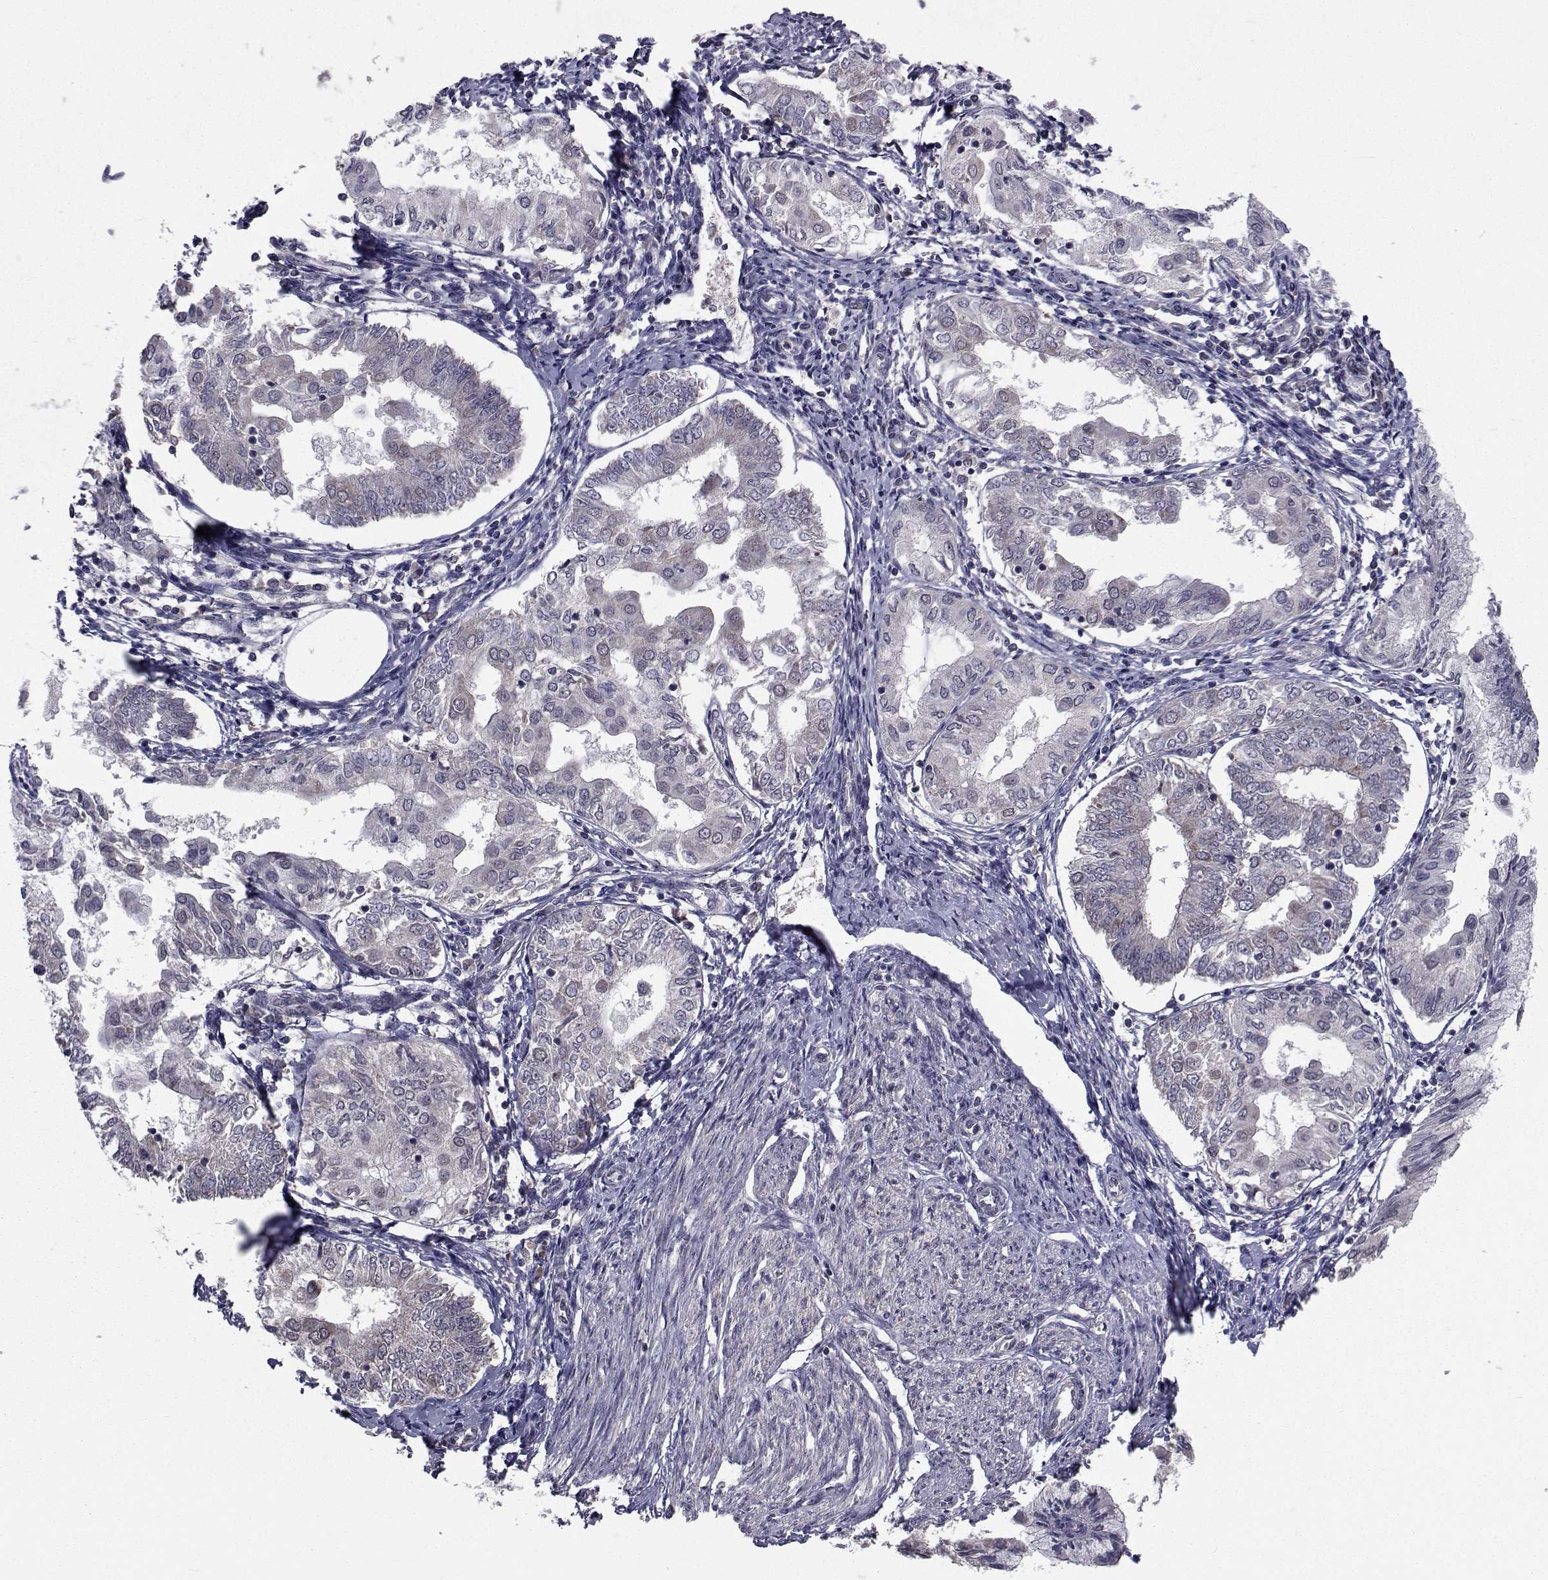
{"staining": {"intensity": "negative", "quantity": "none", "location": "none"}, "tissue": "endometrial cancer", "cell_type": "Tumor cells", "image_type": "cancer", "snomed": [{"axis": "morphology", "description": "Adenocarcinoma, NOS"}, {"axis": "topography", "description": "Endometrium"}], "caption": "Immunohistochemistry of endometrial adenocarcinoma shows no expression in tumor cells.", "gene": "CYP2S1", "patient": {"sex": "female", "age": 68}}